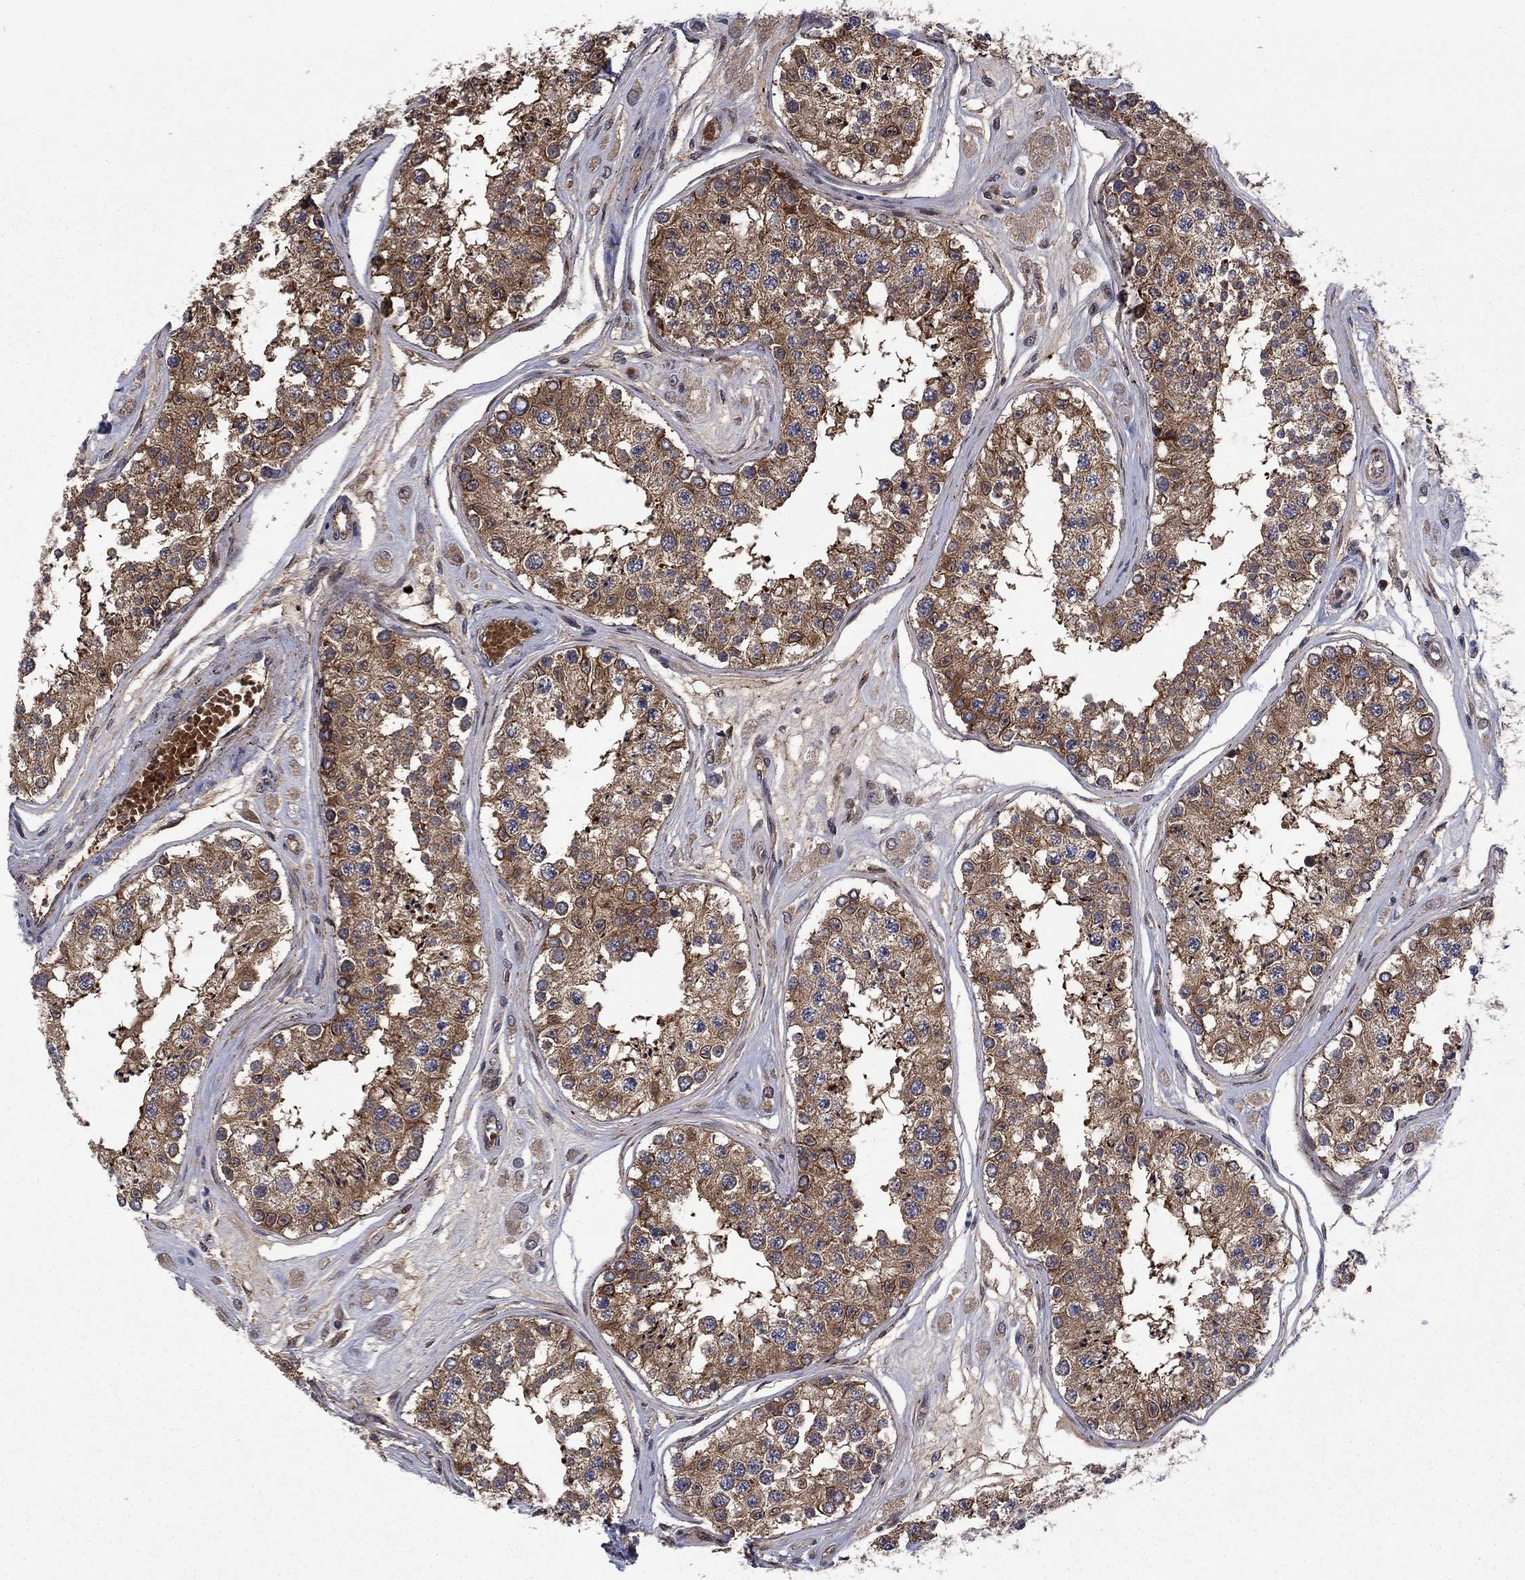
{"staining": {"intensity": "moderate", "quantity": "25%-75%", "location": "cytoplasmic/membranous"}, "tissue": "testis", "cell_type": "Cells in seminiferous ducts", "image_type": "normal", "snomed": [{"axis": "morphology", "description": "Normal tissue, NOS"}, {"axis": "topography", "description": "Testis"}], "caption": "About 25%-75% of cells in seminiferous ducts in benign testis exhibit moderate cytoplasmic/membranous protein staining as visualized by brown immunohistochemical staining.", "gene": "HDAC4", "patient": {"sex": "male", "age": 25}}